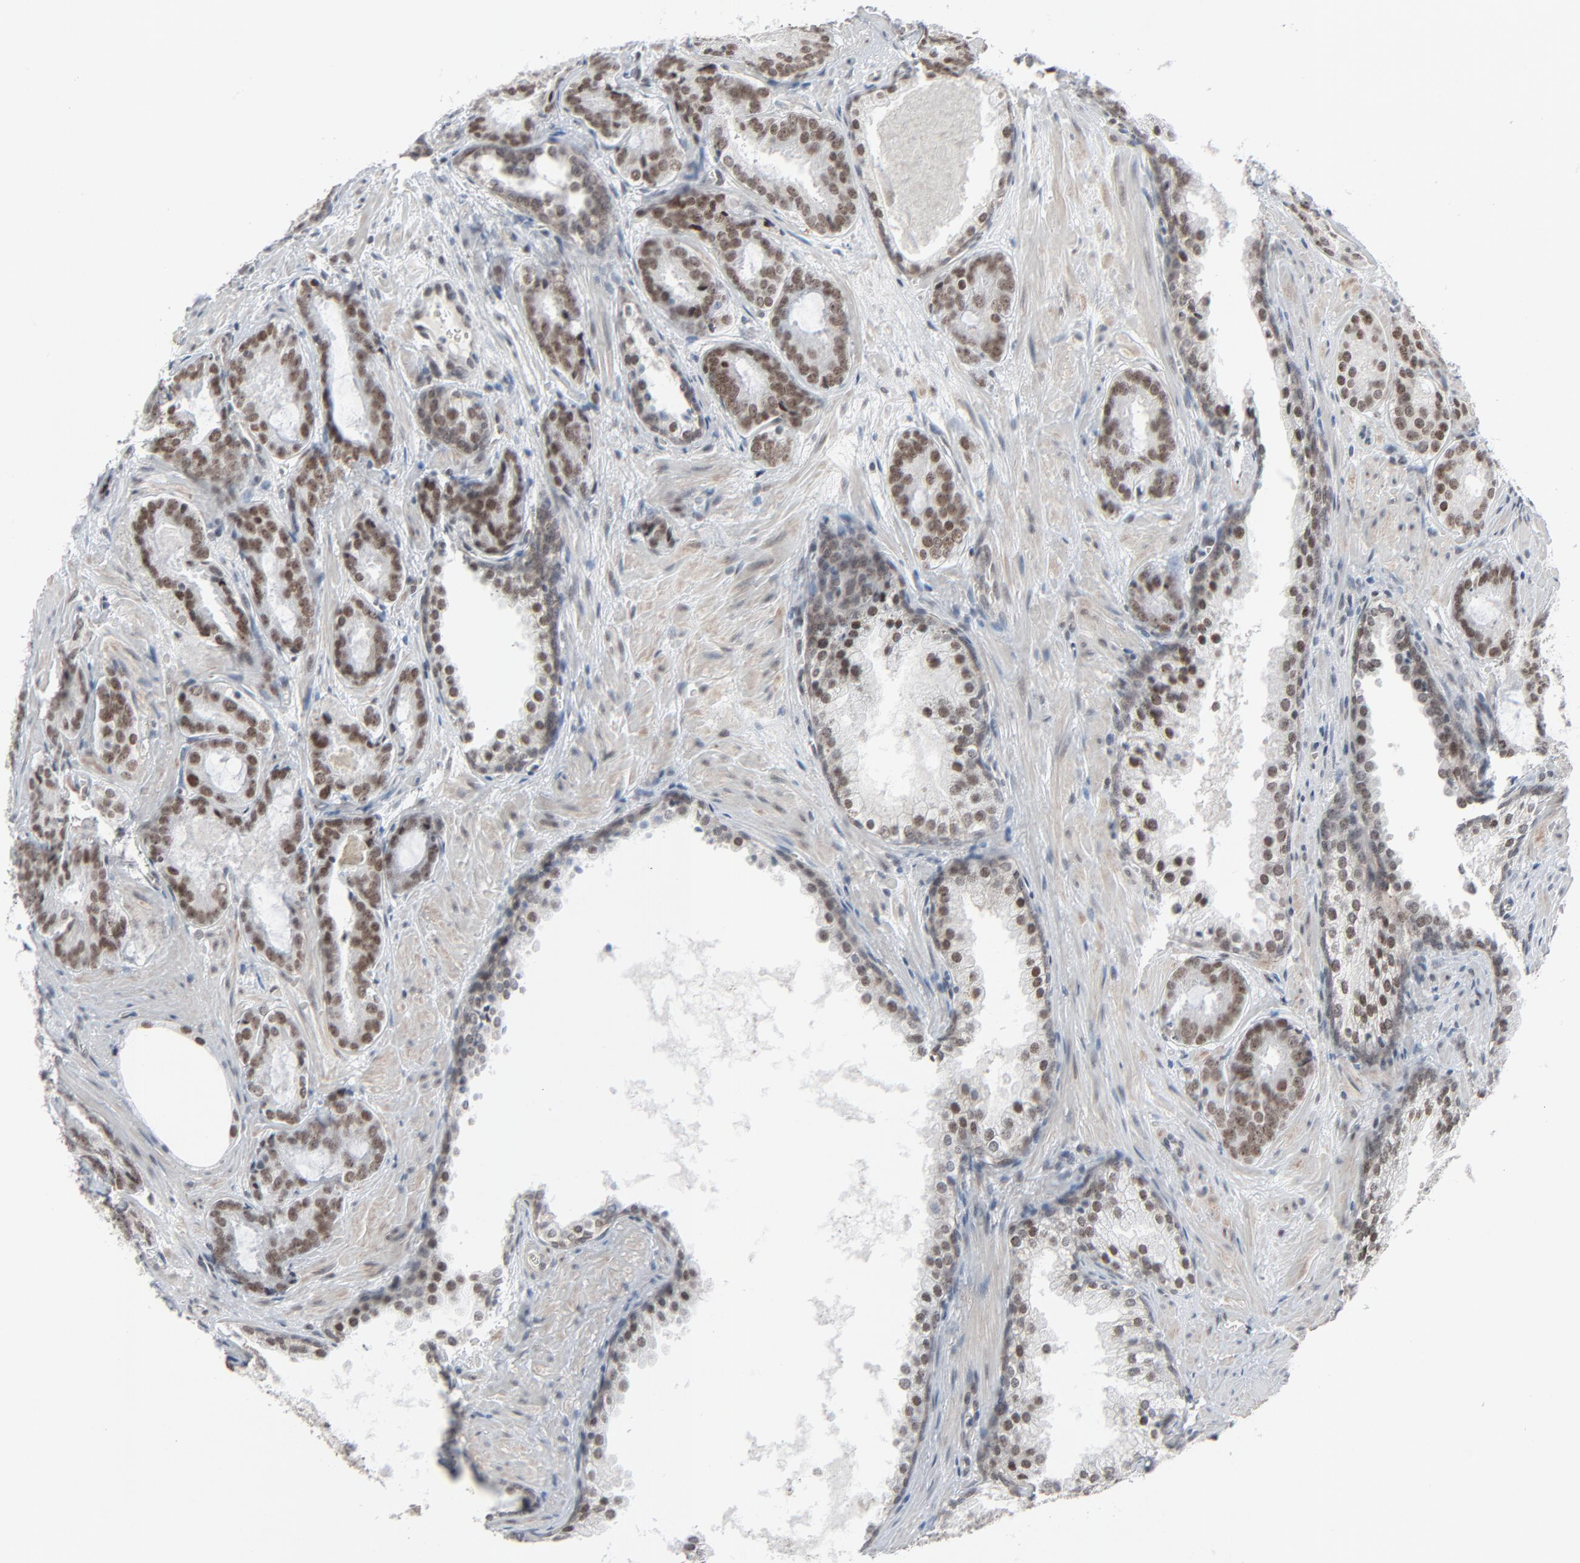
{"staining": {"intensity": "moderate", "quantity": "25%-75%", "location": "nuclear"}, "tissue": "prostate cancer", "cell_type": "Tumor cells", "image_type": "cancer", "snomed": [{"axis": "morphology", "description": "Adenocarcinoma, Medium grade"}, {"axis": "topography", "description": "Prostate"}], "caption": "The image exhibits immunohistochemical staining of prostate cancer. There is moderate nuclear positivity is present in approximately 25%-75% of tumor cells.", "gene": "FBXO28", "patient": {"sex": "male", "age": 64}}